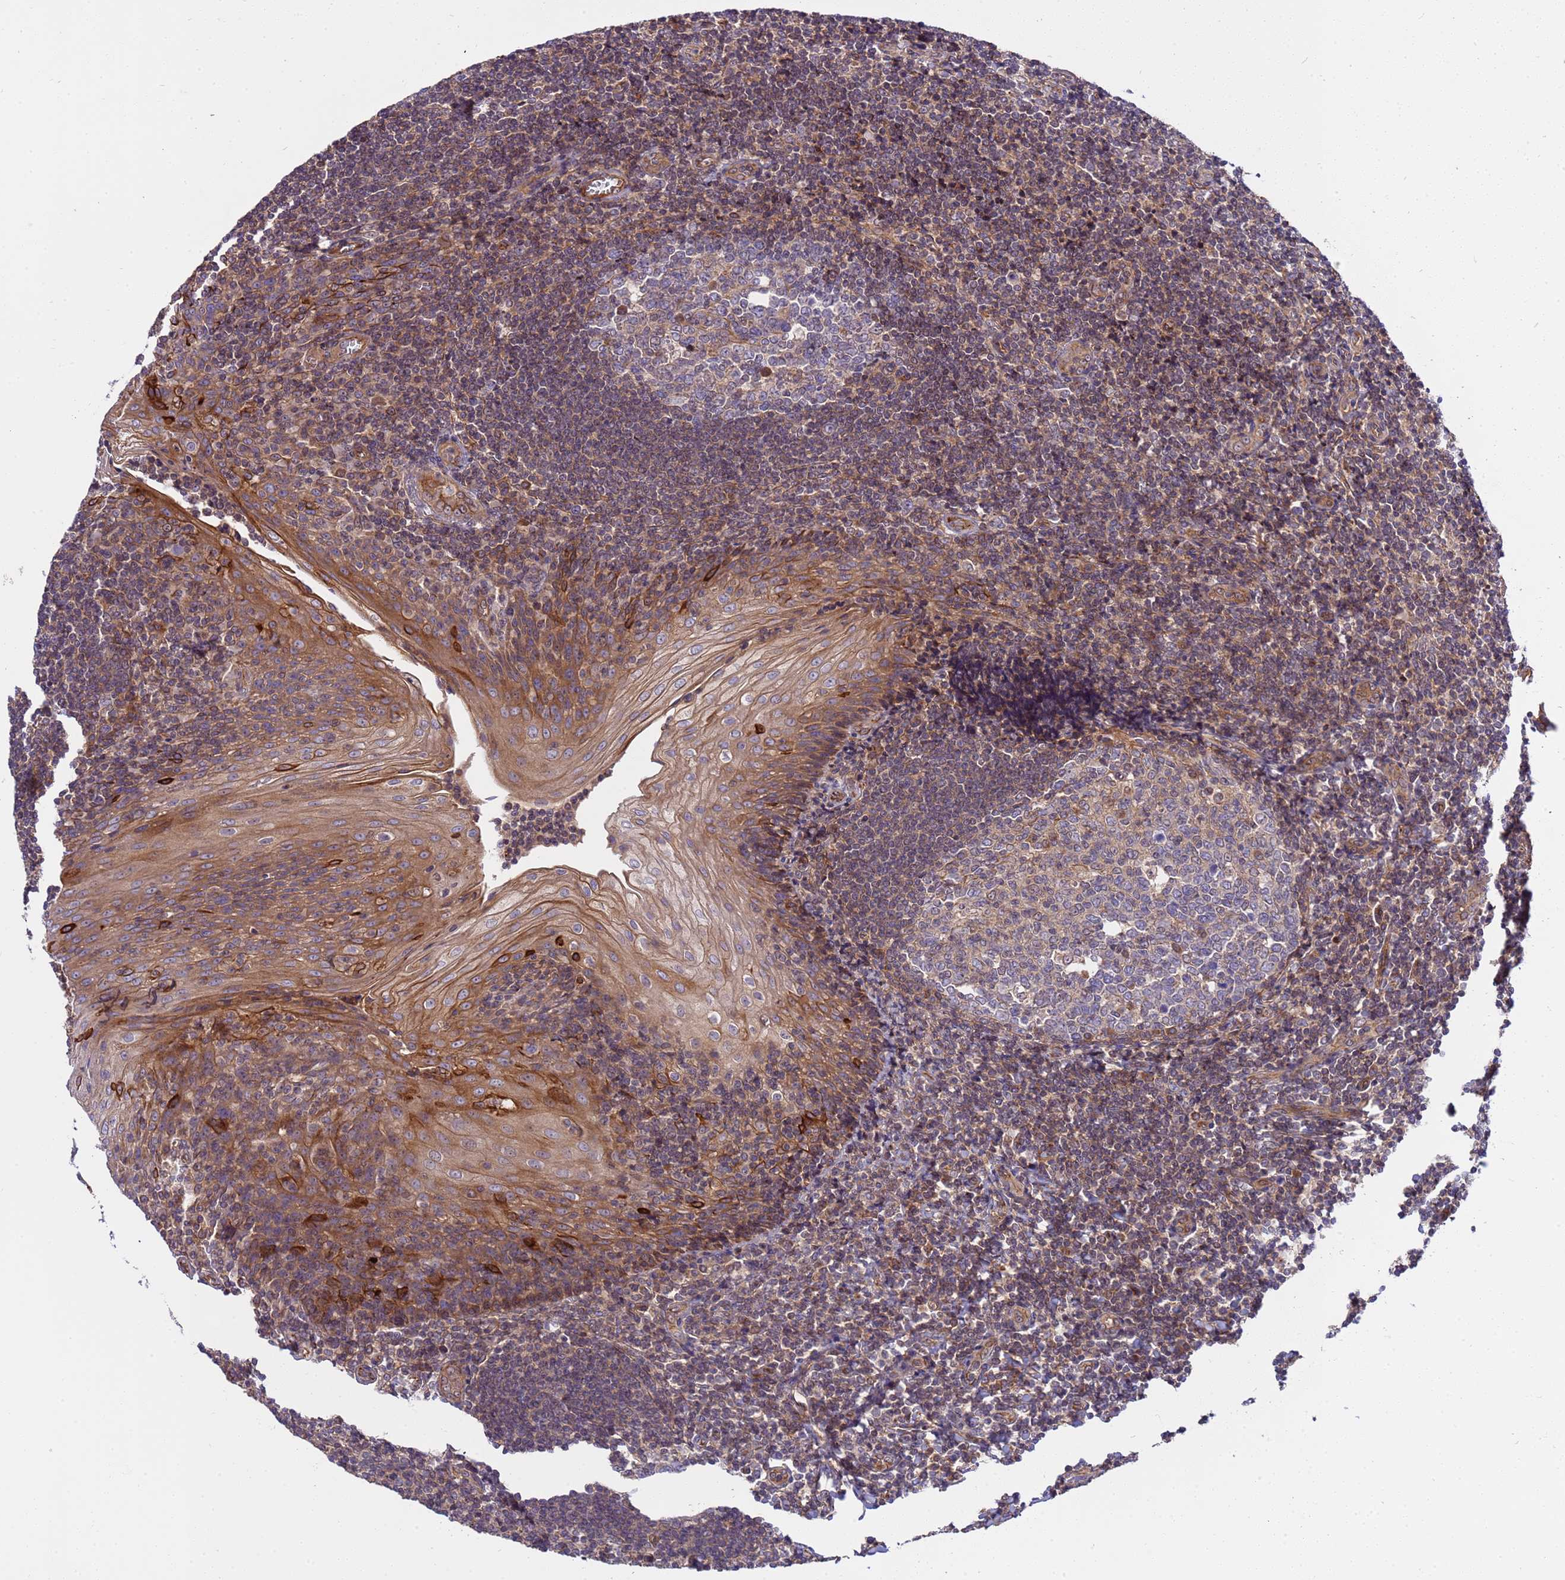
{"staining": {"intensity": "weak", "quantity": "<25%", "location": "cytoplasmic/membranous"}, "tissue": "tonsil", "cell_type": "Germinal center cells", "image_type": "normal", "snomed": [{"axis": "morphology", "description": "Normal tissue, NOS"}, {"axis": "topography", "description": "Tonsil"}], "caption": "IHC of benign tonsil reveals no positivity in germinal center cells.", "gene": "SMCO3", "patient": {"sex": "male", "age": 27}}